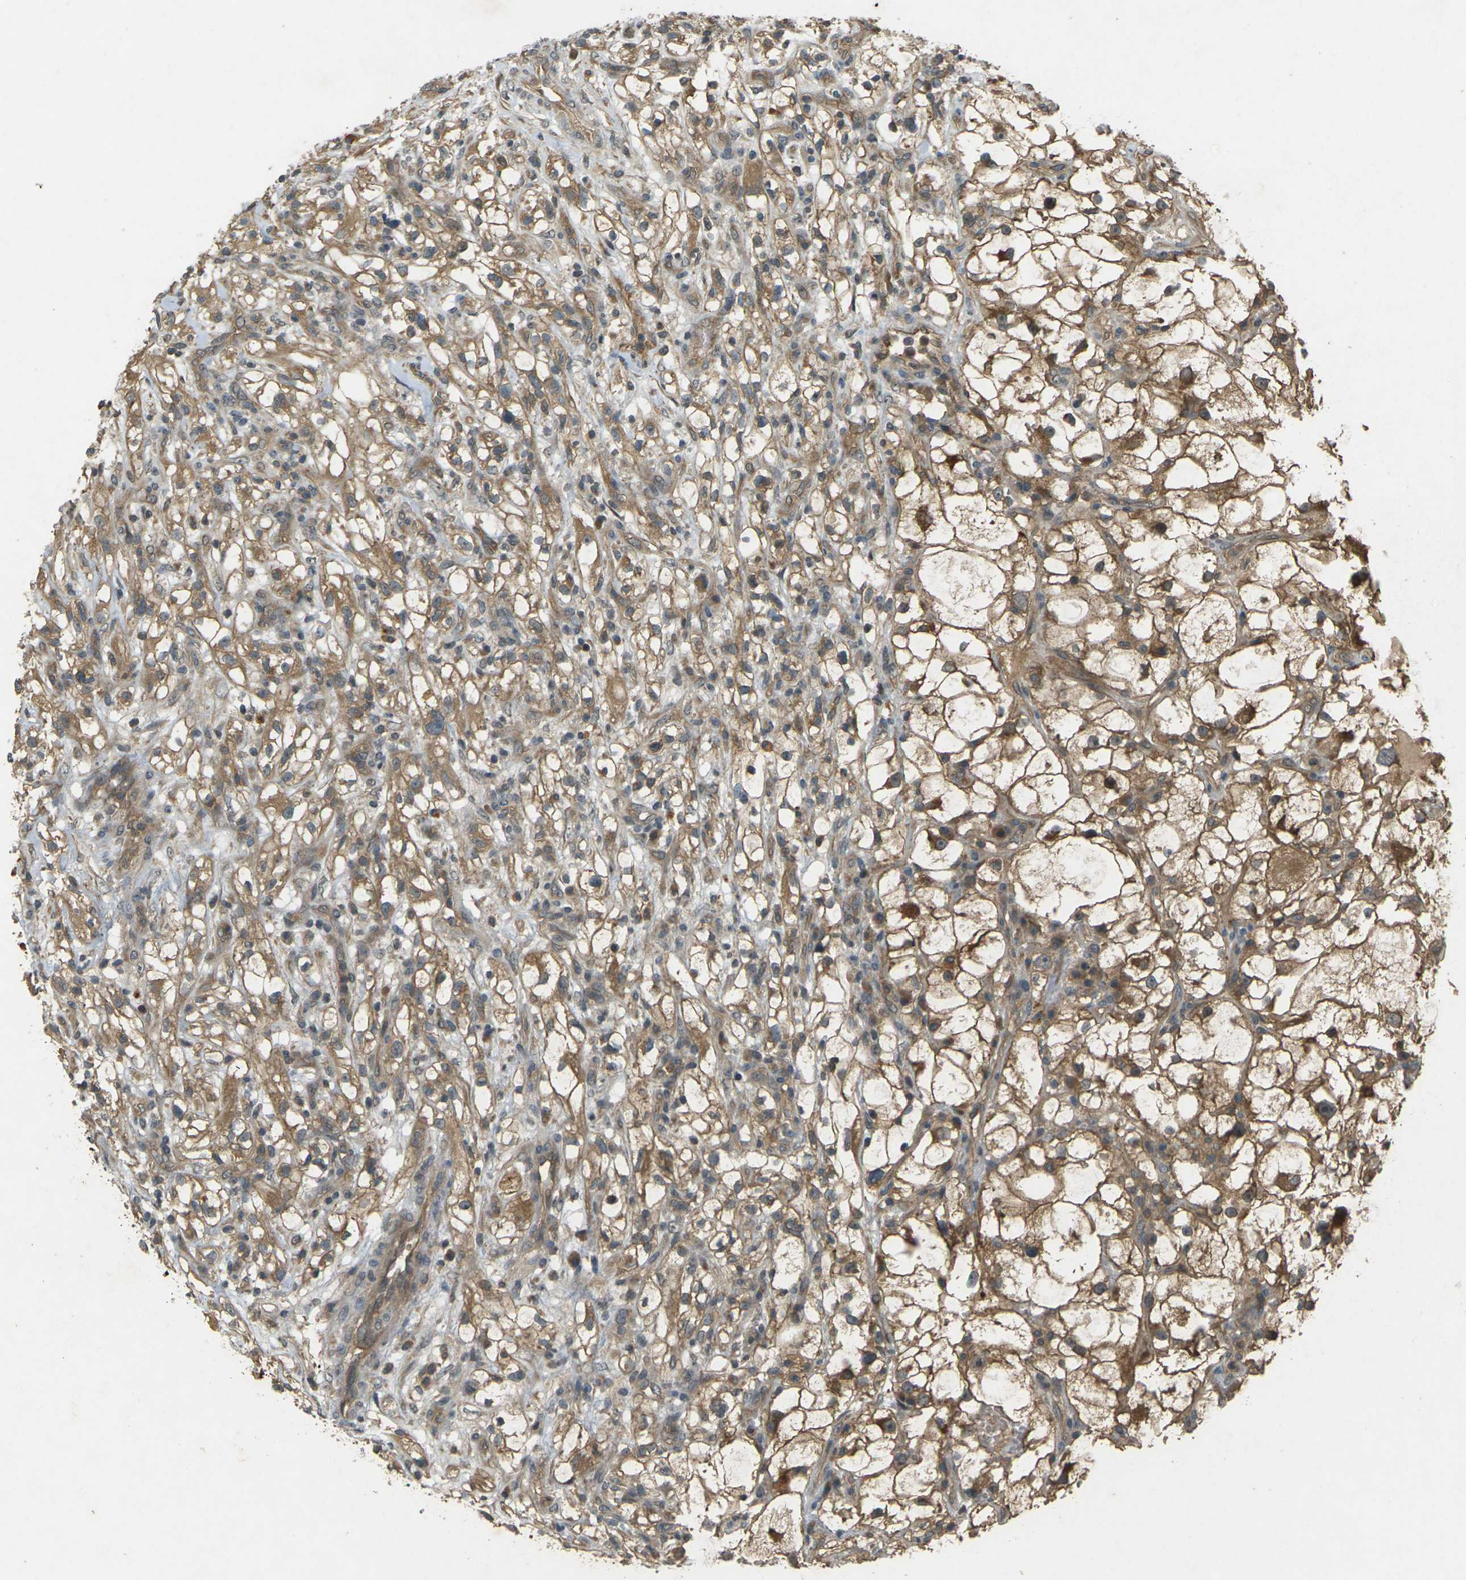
{"staining": {"intensity": "moderate", "quantity": ">75%", "location": "cytoplasmic/membranous"}, "tissue": "renal cancer", "cell_type": "Tumor cells", "image_type": "cancer", "snomed": [{"axis": "morphology", "description": "Adenocarcinoma, NOS"}, {"axis": "topography", "description": "Kidney"}], "caption": "Renal cancer (adenocarcinoma) tissue reveals moderate cytoplasmic/membranous expression in approximately >75% of tumor cells, visualized by immunohistochemistry.", "gene": "TAP1", "patient": {"sex": "female", "age": 60}}